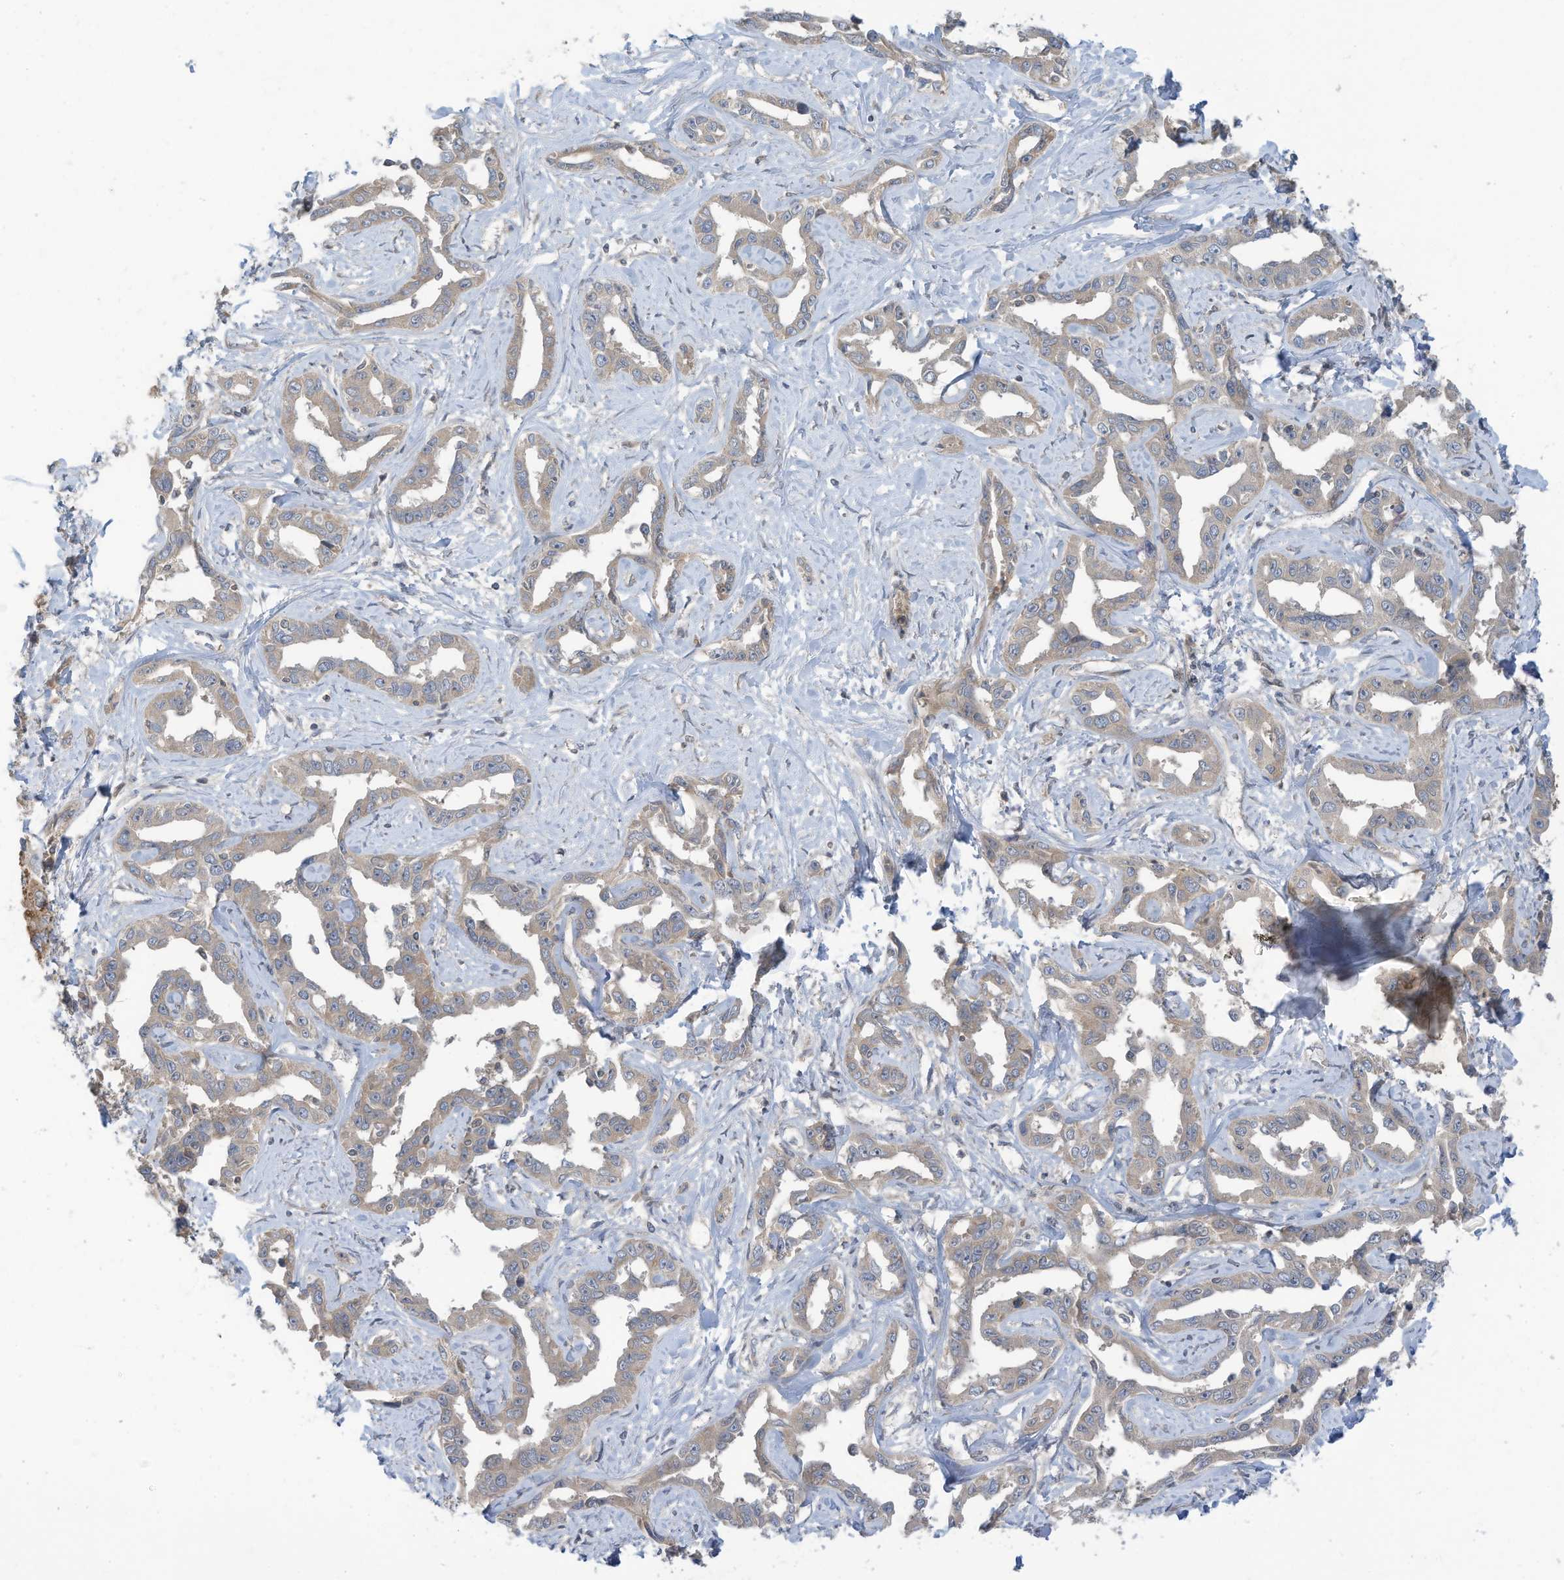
{"staining": {"intensity": "weak", "quantity": "25%-75%", "location": "cytoplasmic/membranous"}, "tissue": "liver cancer", "cell_type": "Tumor cells", "image_type": "cancer", "snomed": [{"axis": "morphology", "description": "Cholangiocarcinoma"}, {"axis": "topography", "description": "Liver"}], "caption": "Tumor cells demonstrate weak cytoplasmic/membranous expression in about 25%-75% of cells in liver cholangiocarcinoma. The protein of interest is shown in brown color, while the nuclei are stained blue.", "gene": "SCGB1D2", "patient": {"sex": "male", "age": 59}}